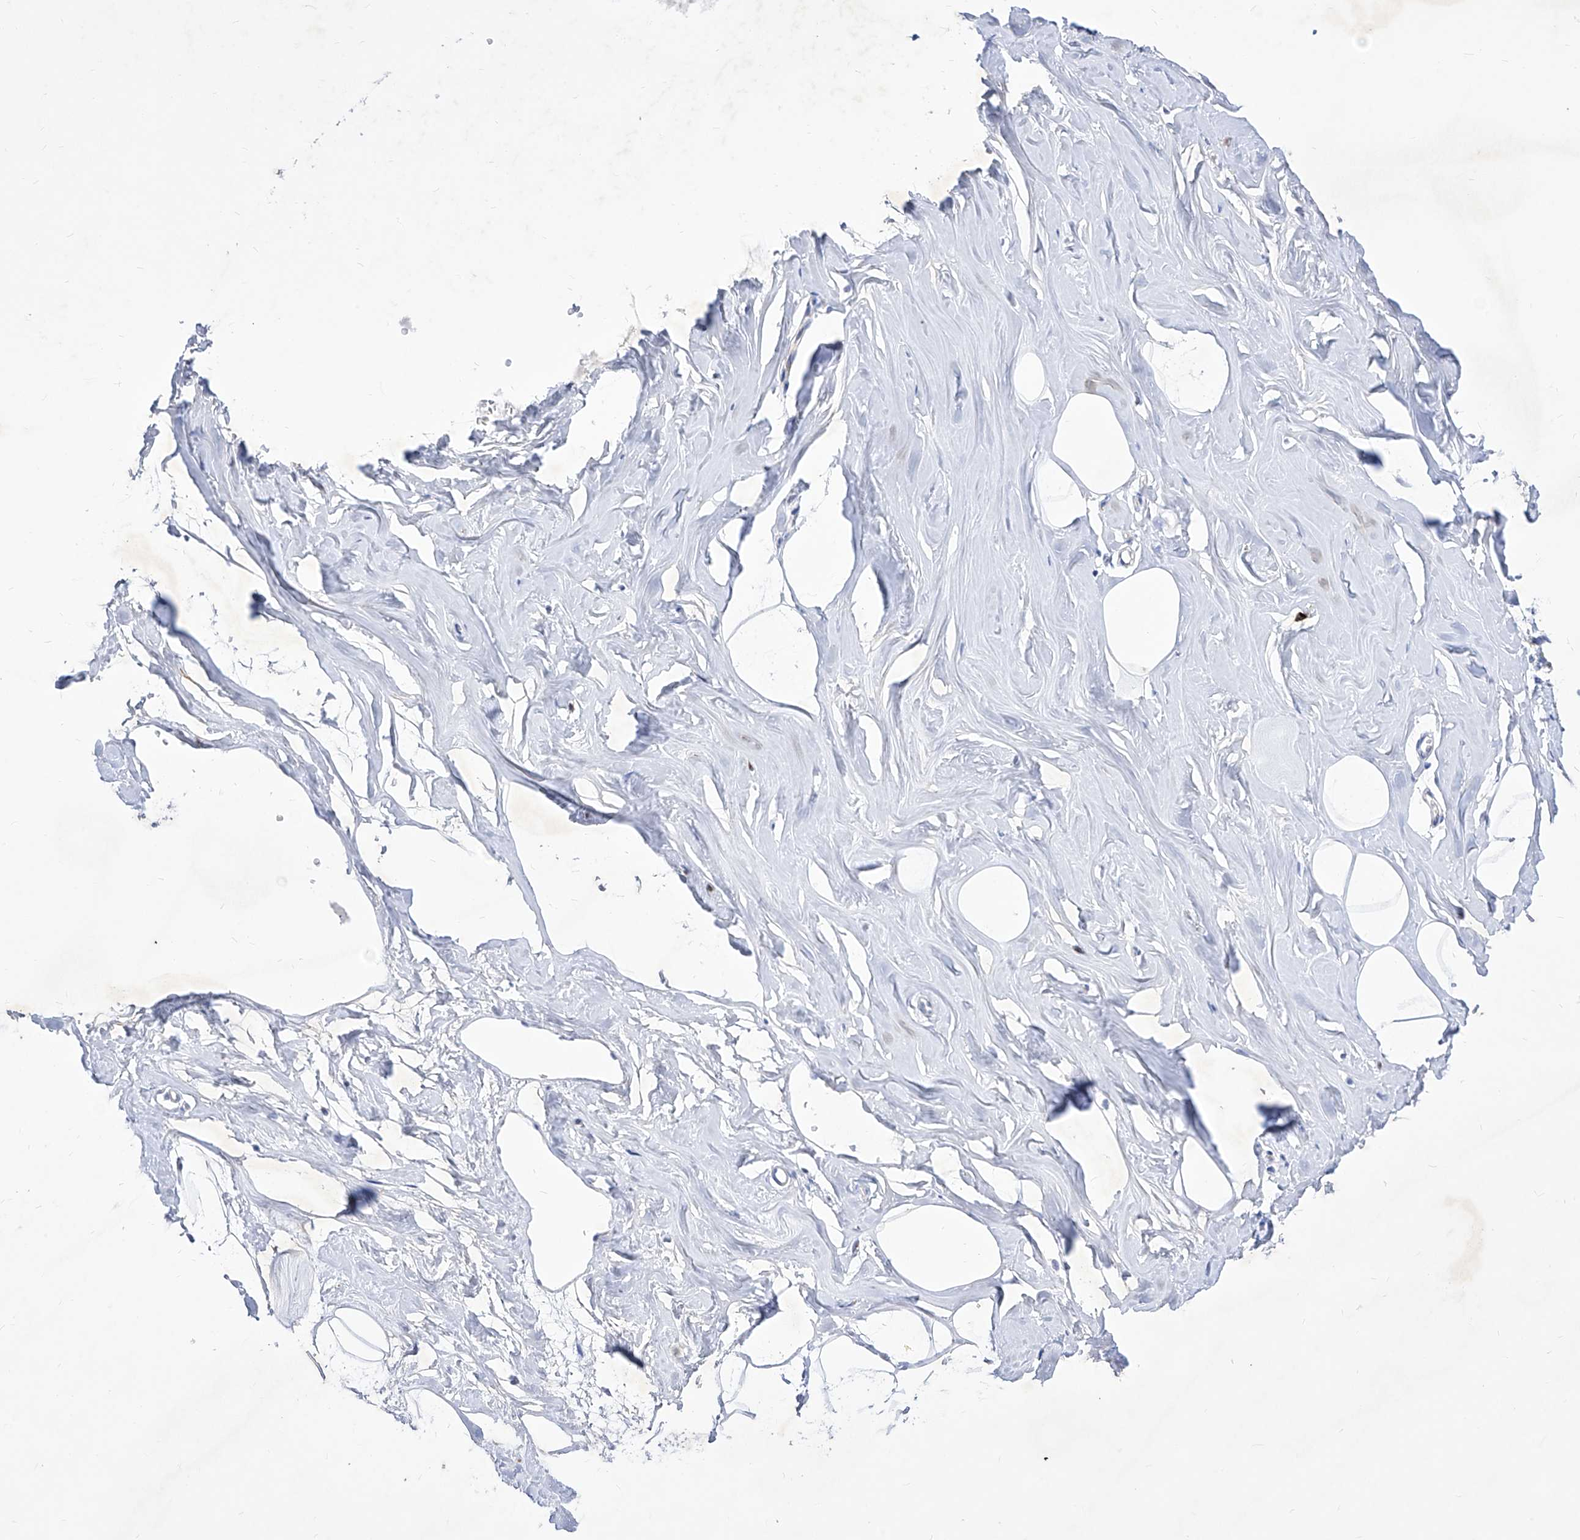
{"staining": {"intensity": "negative", "quantity": "none", "location": "none"}, "tissue": "adipose tissue", "cell_type": "Adipocytes", "image_type": "normal", "snomed": [{"axis": "morphology", "description": "Normal tissue, NOS"}, {"axis": "morphology", "description": "Fibrosis, NOS"}, {"axis": "topography", "description": "Breast"}, {"axis": "topography", "description": "Adipose tissue"}], "caption": "Immunohistochemistry of normal human adipose tissue demonstrates no positivity in adipocytes. Brightfield microscopy of immunohistochemistry stained with DAB (brown) and hematoxylin (blue), captured at high magnification.", "gene": "C1orf87", "patient": {"sex": "female", "age": 39}}